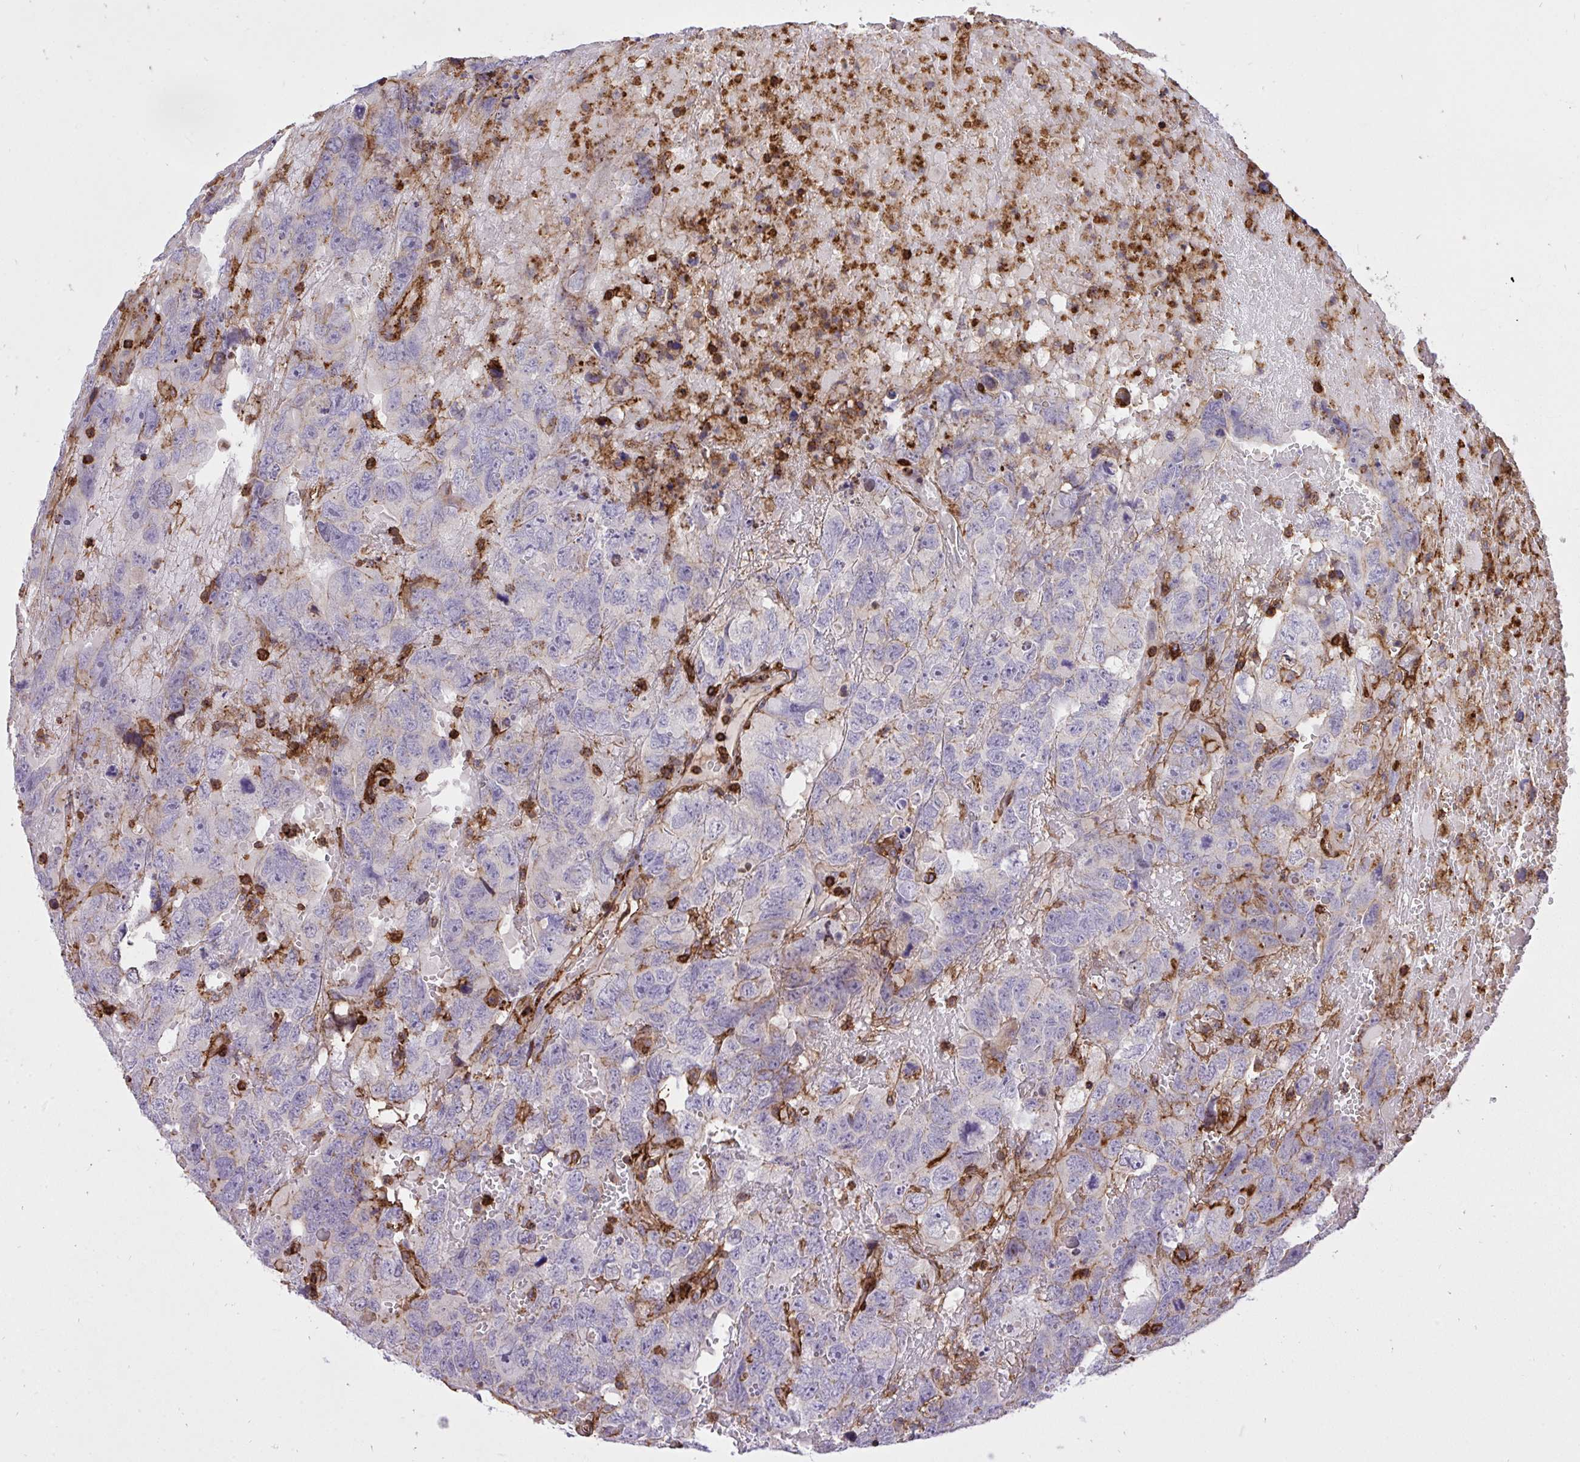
{"staining": {"intensity": "weak", "quantity": "<25%", "location": "cytoplasmic/membranous"}, "tissue": "testis cancer", "cell_type": "Tumor cells", "image_type": "cancer", "snomed": [{"axis": "morphology", "description": "Carcinoma, Embryonal, NOS"}, {"axis": "topography", "description": "Testis"}], "caption": "Tumor cells show no significant protein expression in testis cancer (embryonal carcinoma). (DAB IHC, high magnification).", "gene": "ERI1", "patient": {"sex": "male", "age": 45}}